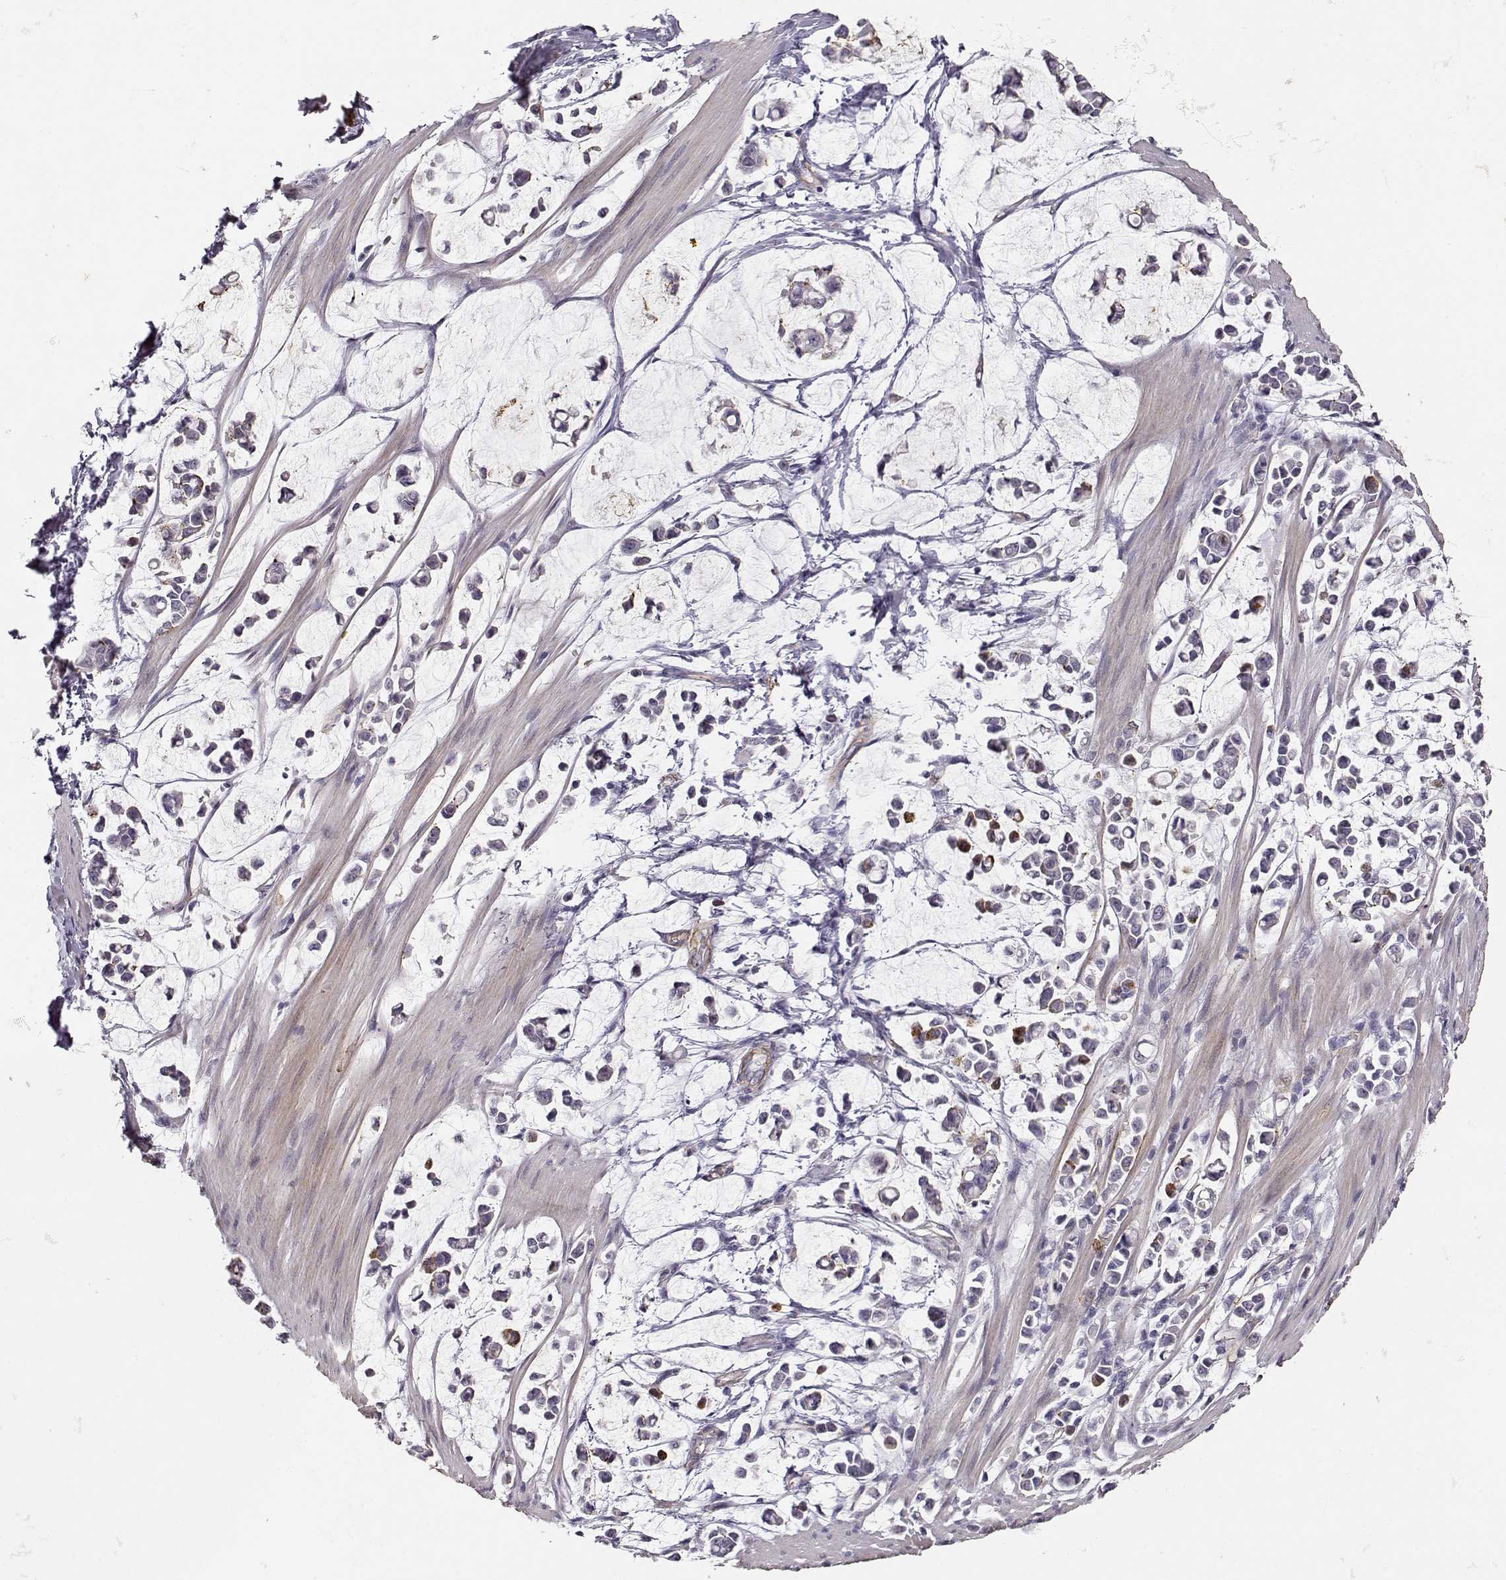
{"staining": {"intensity": "negative", "quantity": "none", "location": "none"}, "tissue": "stomach cancer", "cell_type": "Tumor cells", "image_type": "cancer", "snomed": [{"axis": "morphology", "description": "Adenocarcinoma, NOS"}, {"axis": "topography", "description": "Stomach"}], "caption": "IHC micrograph of adenocarcinoma (stomach) stained for a protein (brown), which reveals no staining in tumor cells.", "gene": "LAMA5", "patient": {"sex": "male", "age": 82}}